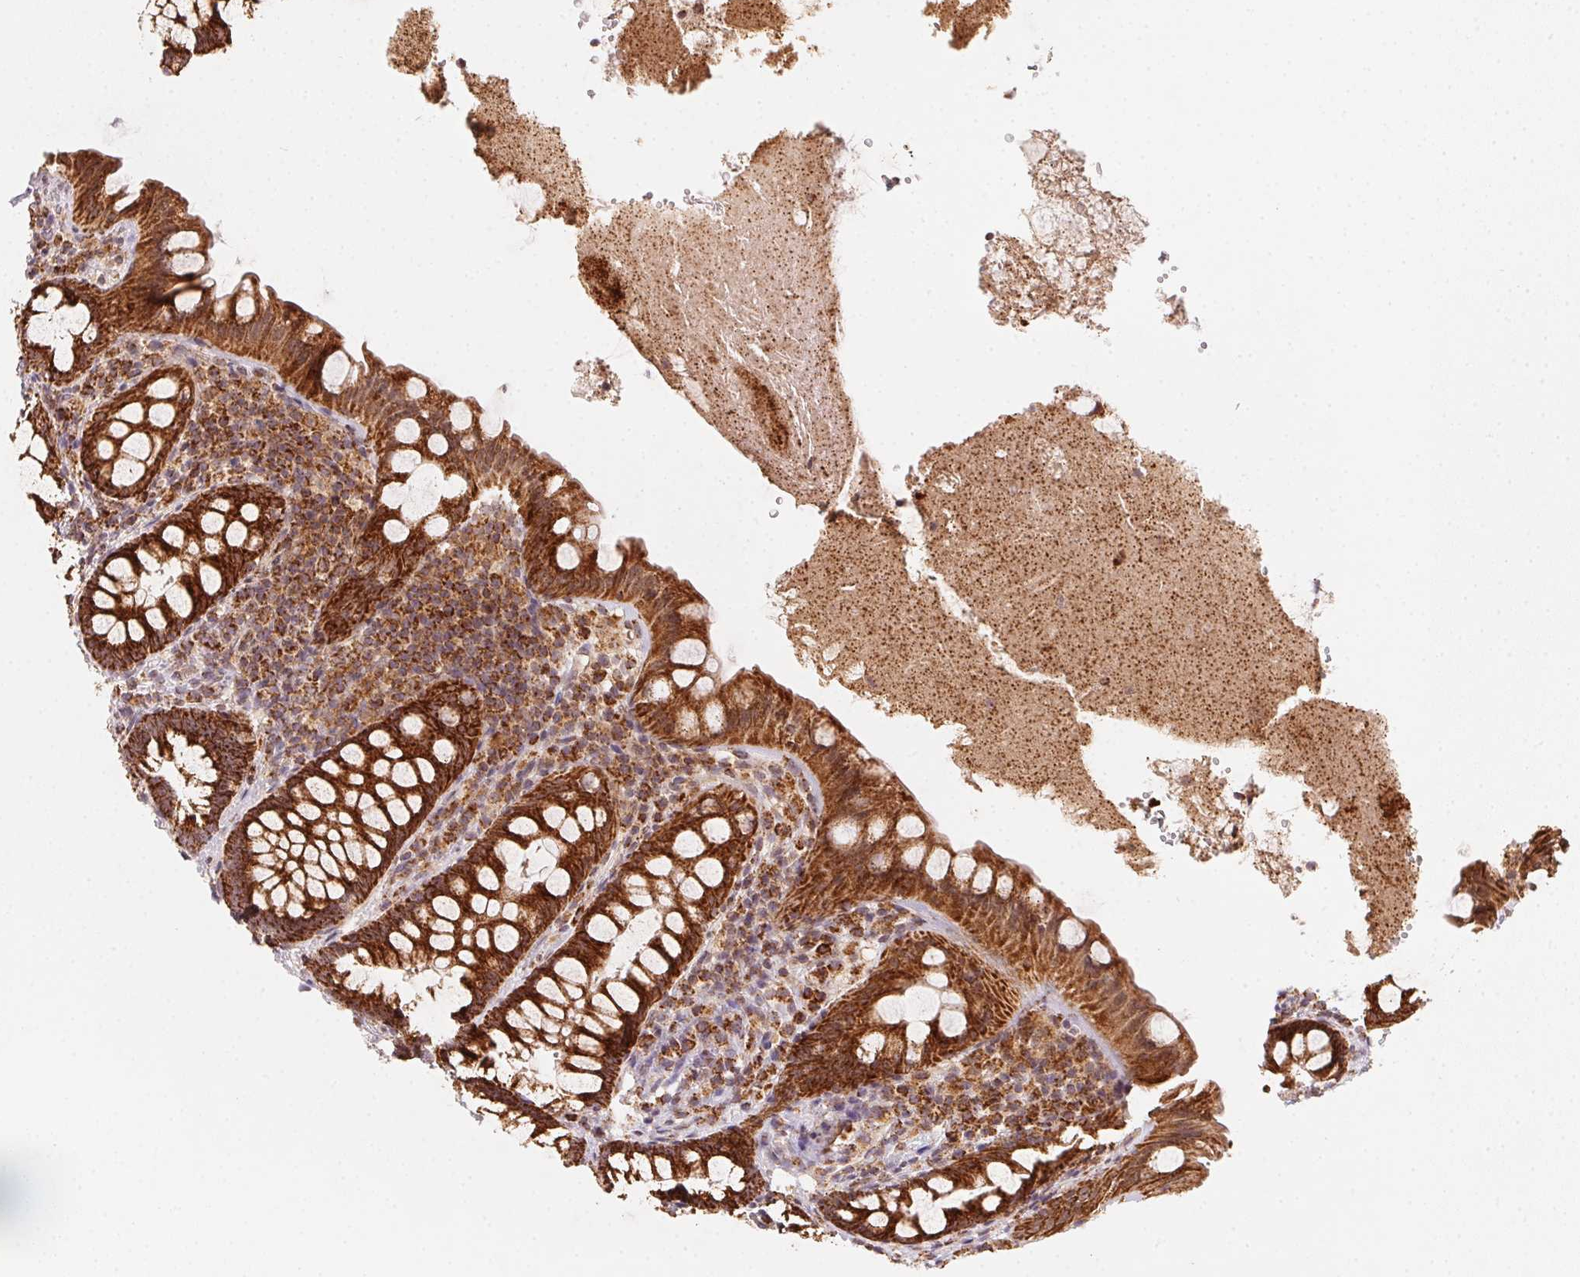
{"staining": {"intensity": "strong", "quantity": ">75%", "location": "cytoplasmic/membranous"}, "tissue": "rectum", "cell_type": "Glandular cells", "image_type": "normal", "snomed": [{"axis": "morphology", "description": "Normal tissue, NOS"}, {"axis": "topography", "description": "Rectum"}], "caption": "A brown stain highlights strong cytoplasmic/membranous positivity of a protein in glandular cells of normal rectum.", "gene": "NDUFS6", "patient": {"sex": "female", "age": 69}}